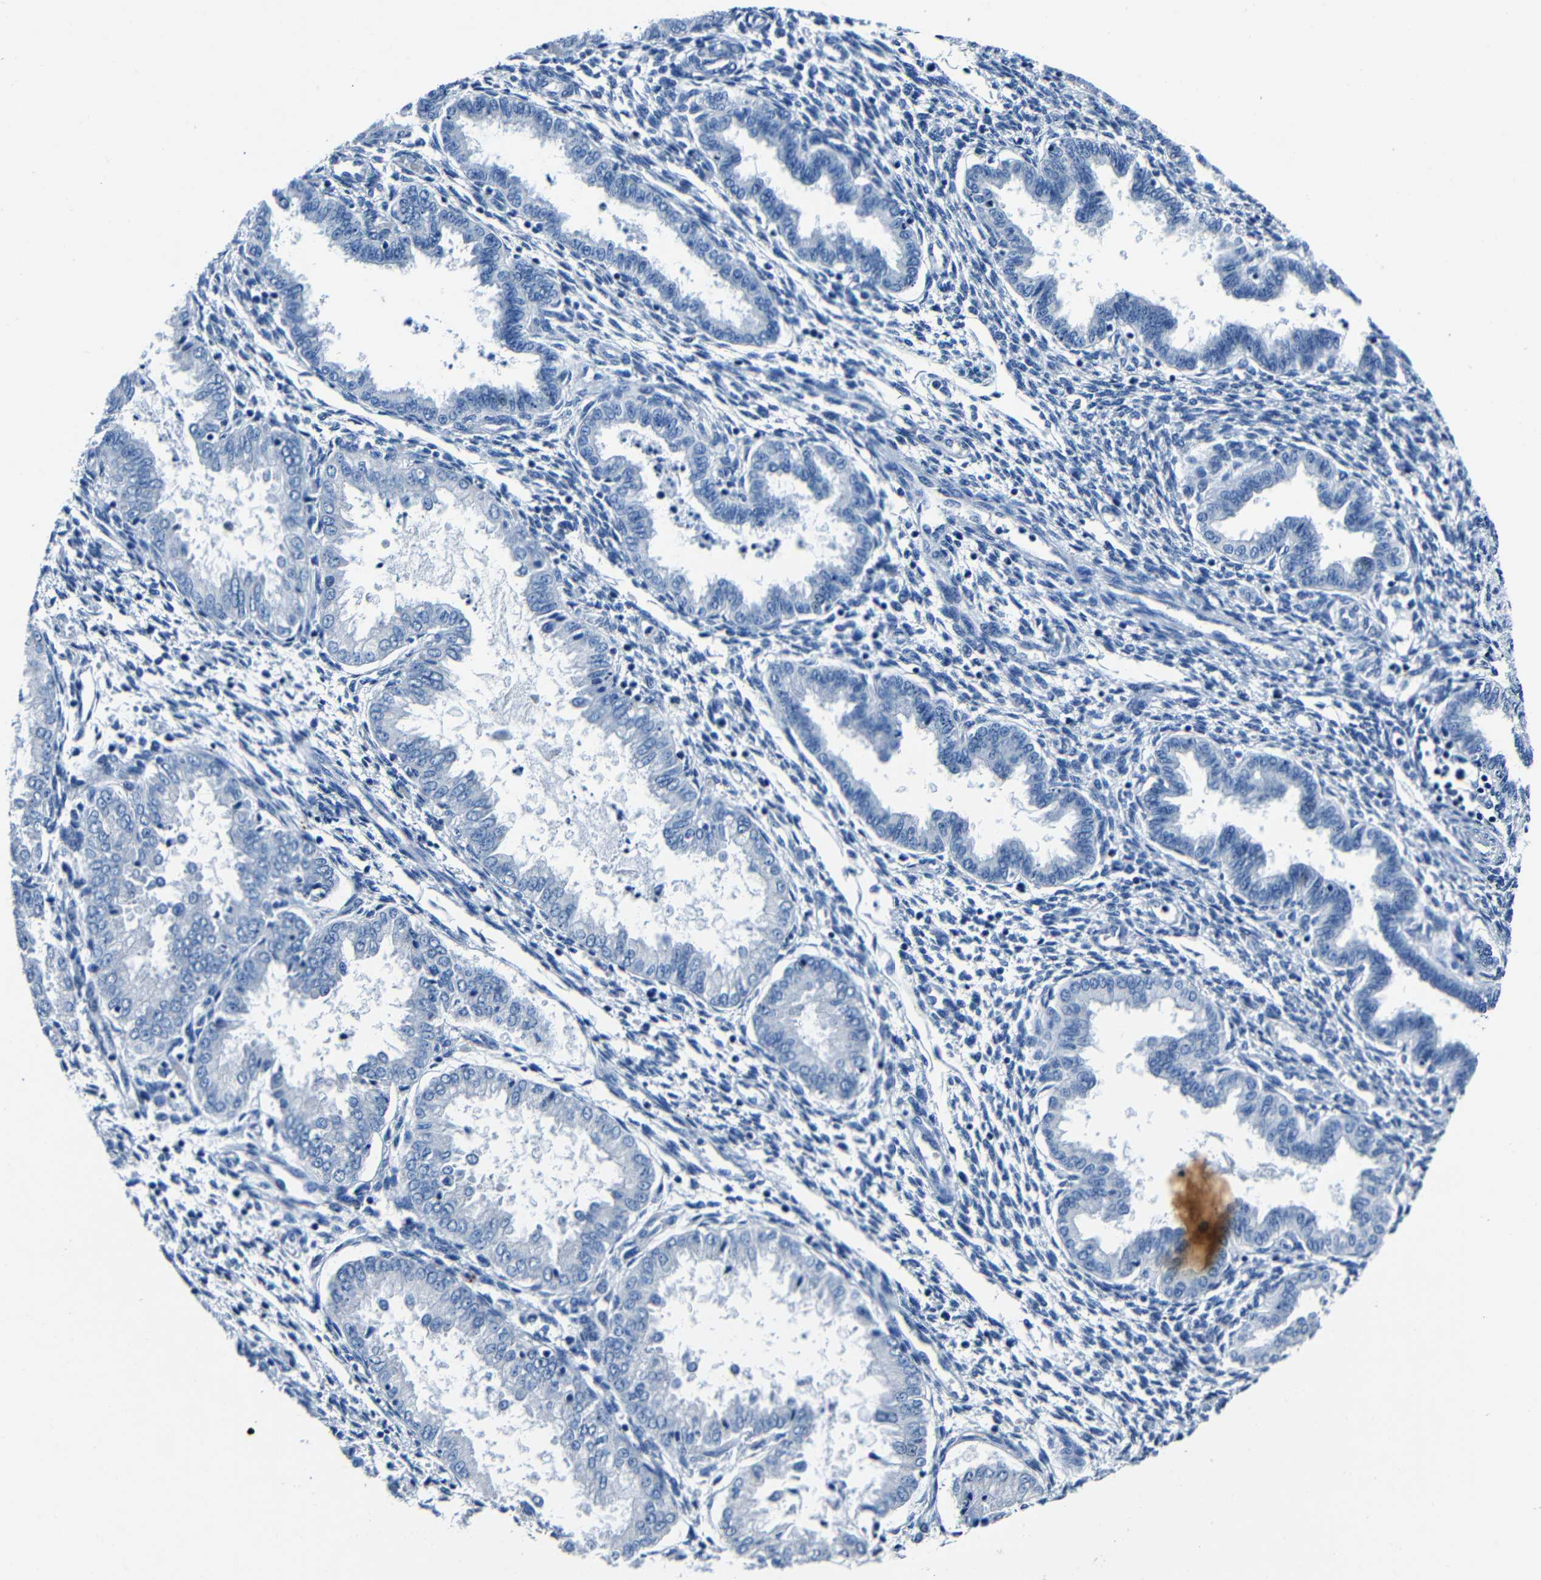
{"staining": {"intensity": "negative", "quantity": "none", "location": "none"}, "tissue": "endometrium", "cell_type": "Cells in endometrial stroma", "image_type": "normal", "snomed": [{"axis": "morphology", "description": "Normal tissue, NOS"}, {"axis": "topography", "description": "Endometrium"}], "caption": "DAB immunohistochemical staining of normal human endometrium exhibits no significant positivity in cells in endometrial stroma.", "gene": "NCMAP", "patient": {"sex": "female", "age": 33}}